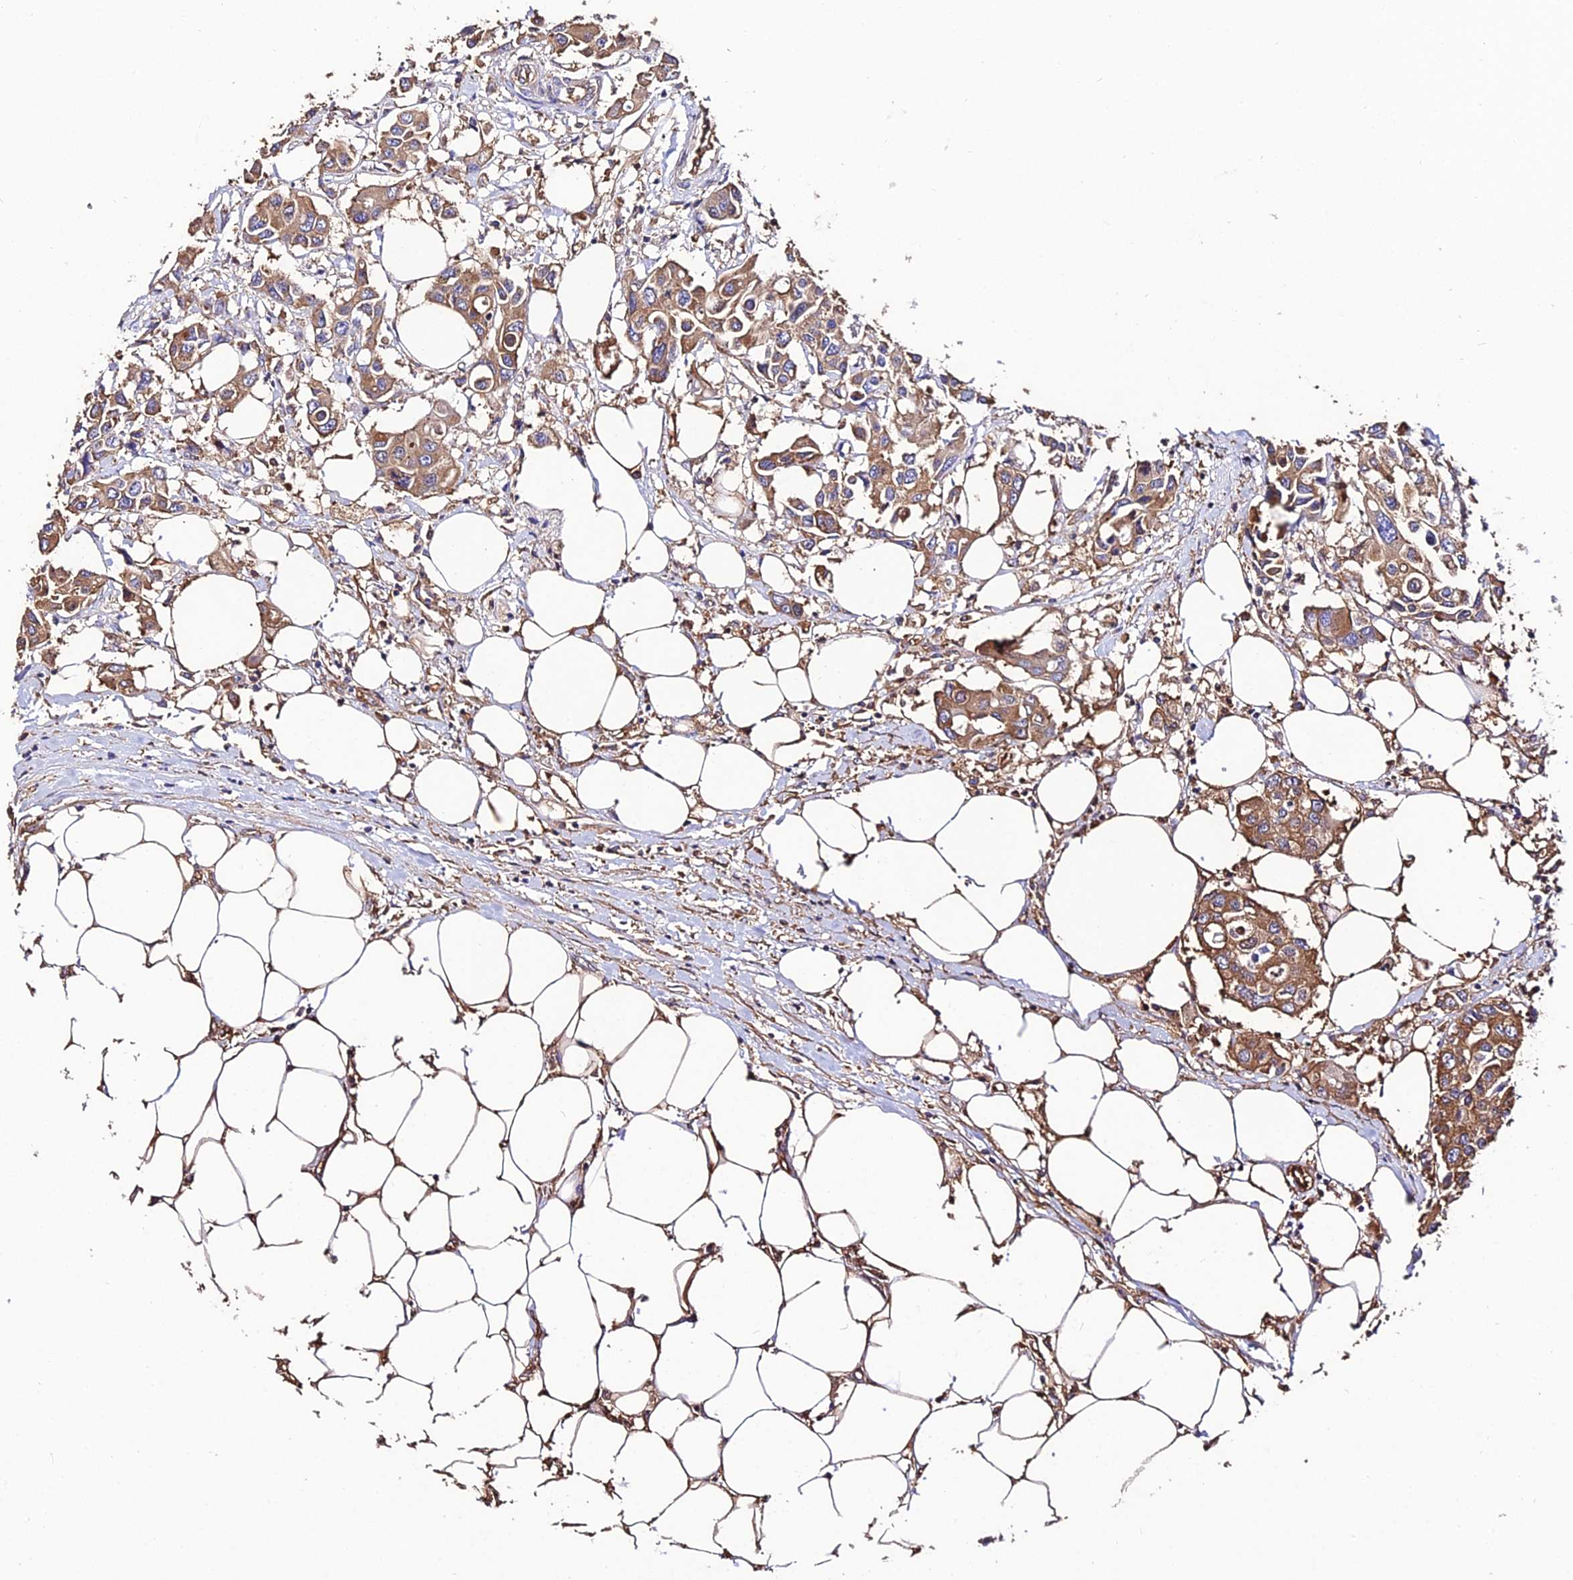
{"staining": {"intensity": "moderate", "quantity": ">75%", "location": "cytoplasmic/membranous"}, "tissue": "colorectal cancer", "cell_type": "Tumor cells", "image_type": "cancer", "snomed": [{"axis": "morphology", "description": "Adenocarcinoma, NOS"}, {"axis": "topography", "description": "Colon"}], "caption": "A histopathology image showing moderate cytoplasmic/membranous positivity in approximately >75% of tumor cells in colorectal adenocarcinoma, as visualized by brown immunohistochemical staining.", "gene": "TUBA3D", "patient": {"sex": "male", "age": 77}}